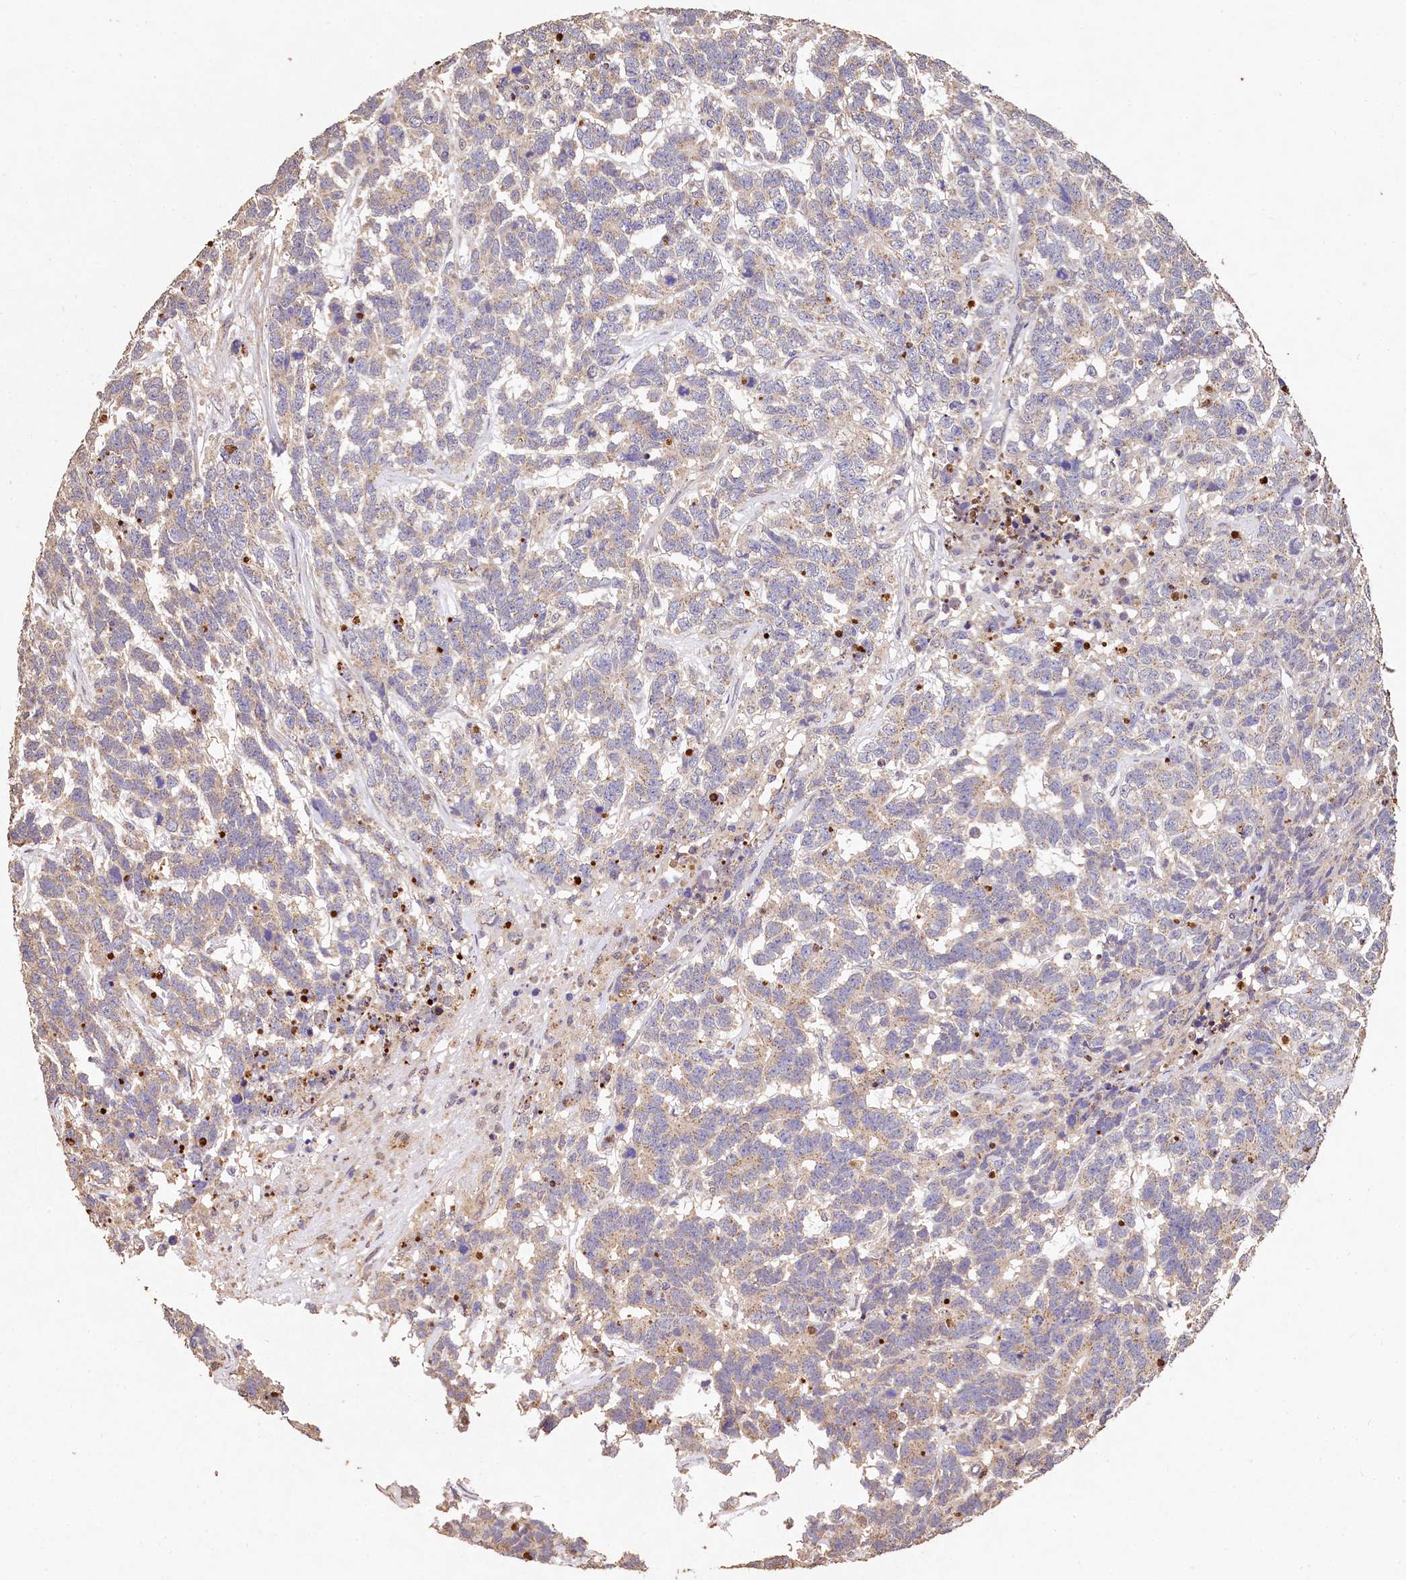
{"staining": {"intensity": "weak", "quantity": "25%-75%", "location": "cytoplasmic/membranous"}, "tissue": "testis cancer", "cell_type": "Tumor cells", "image_type": "cancer", "snomed": [{"axis": "morphology", "description": "Carcinoma, Embryonal, NOS"}, {"axis": "topography", "description": "Testis"}], "caption": "Tumor cells demonstrate low levels of weak cytoplasmic/membranous staining in about 25%-75% of cells in human testis cancer (embryonal carcinoma).", "gene": "LSM4", "patient": {"sex": "male", "age": 26}}